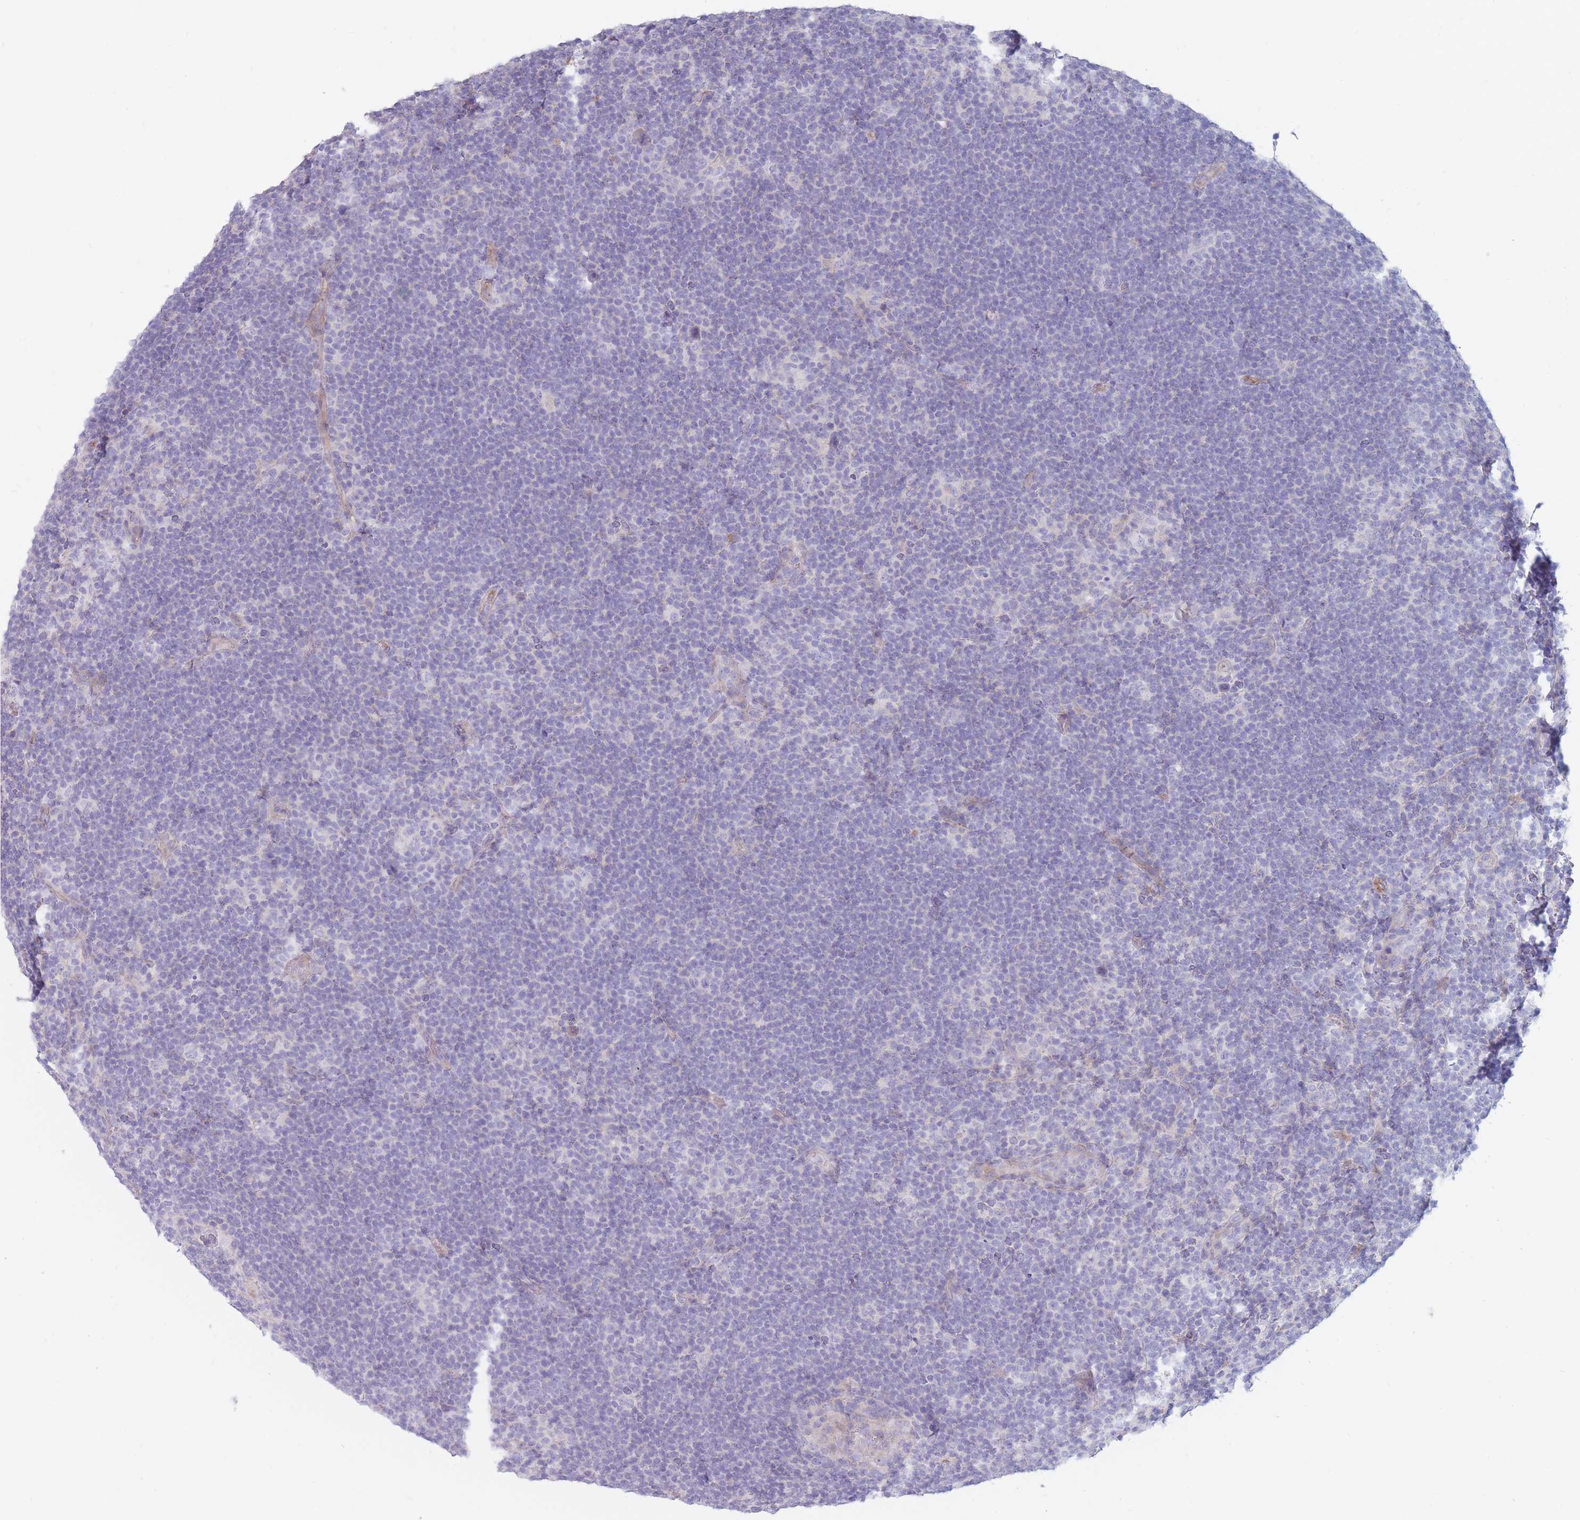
{"staining": {"intensity": "negative", "quantity": "none", "location": "none"}, "tissue": "lymphoma", "cell_type": "Tumor cells", "image_type": "cancer", "snomed": [{"axis": "morphology", "description": "Hodgkin's disease, NOS"}, {"axis": "topography", "description": "Lymph node"}], "caption": "Hodgkin's disease stained for a protein using immunohistochemistry (IHC) displays no expression tumor cells.", "gene": "PLPP1", "patient": {"sex": "female", "age": 57}}